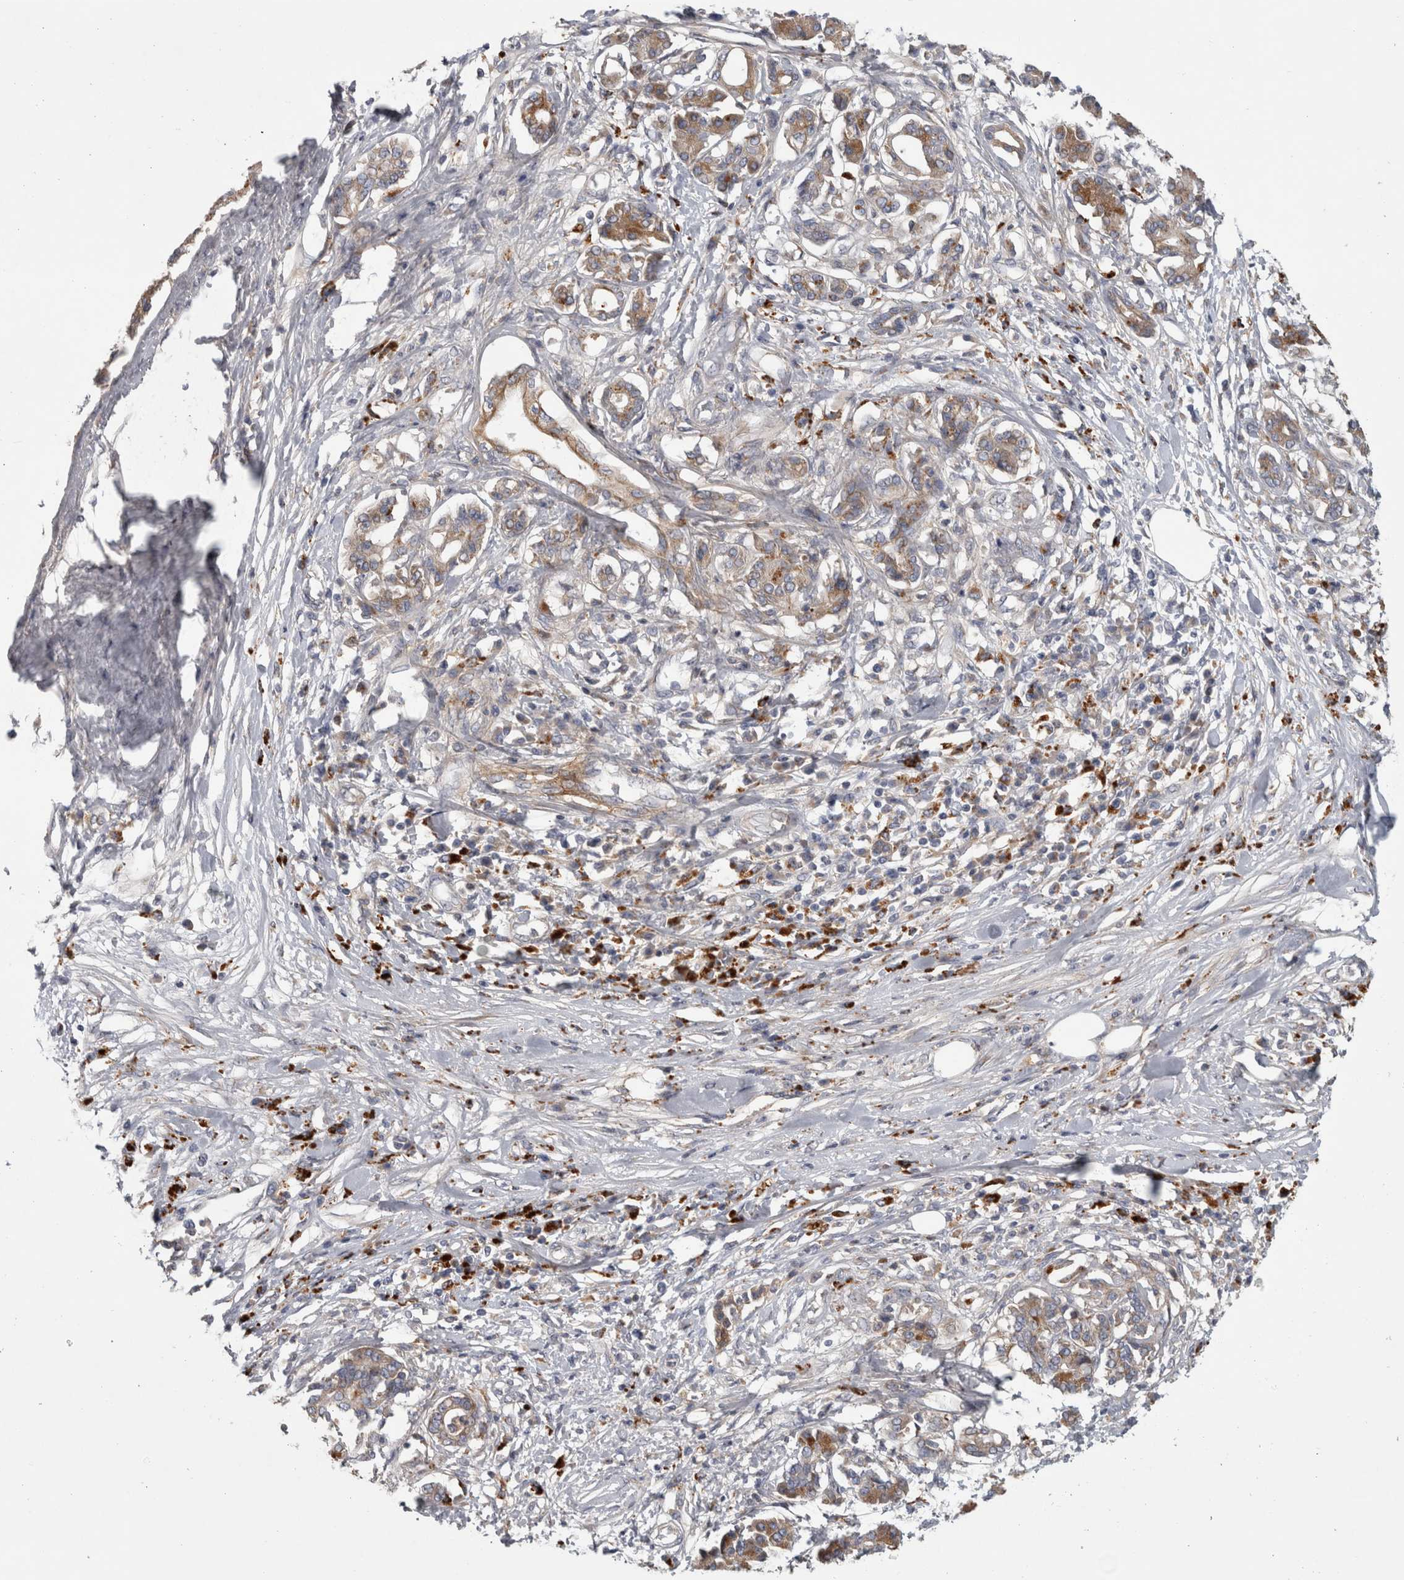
{"staining": {"intensity": "weak", "quantity": ">75%", "location": "cytoplasmic/membranous"}, "tissue": "pancreatic cancer", "cell_type": "Tumor cells", "image_type": "cancer", "snomed": [{"axis": "morphology", "description": "Adenocarcinoma, NOS"}, {"axis": "topography", "description": "Pancreas"}], "caption": "Protein expression analysis of human pancreatic adenocarcinoma reveals weak cytoplasmic/membranous expression in approximately >75% of tumor cells.", "gene": "ATXN2", "patient": {"sex": "female", "age": 56}}